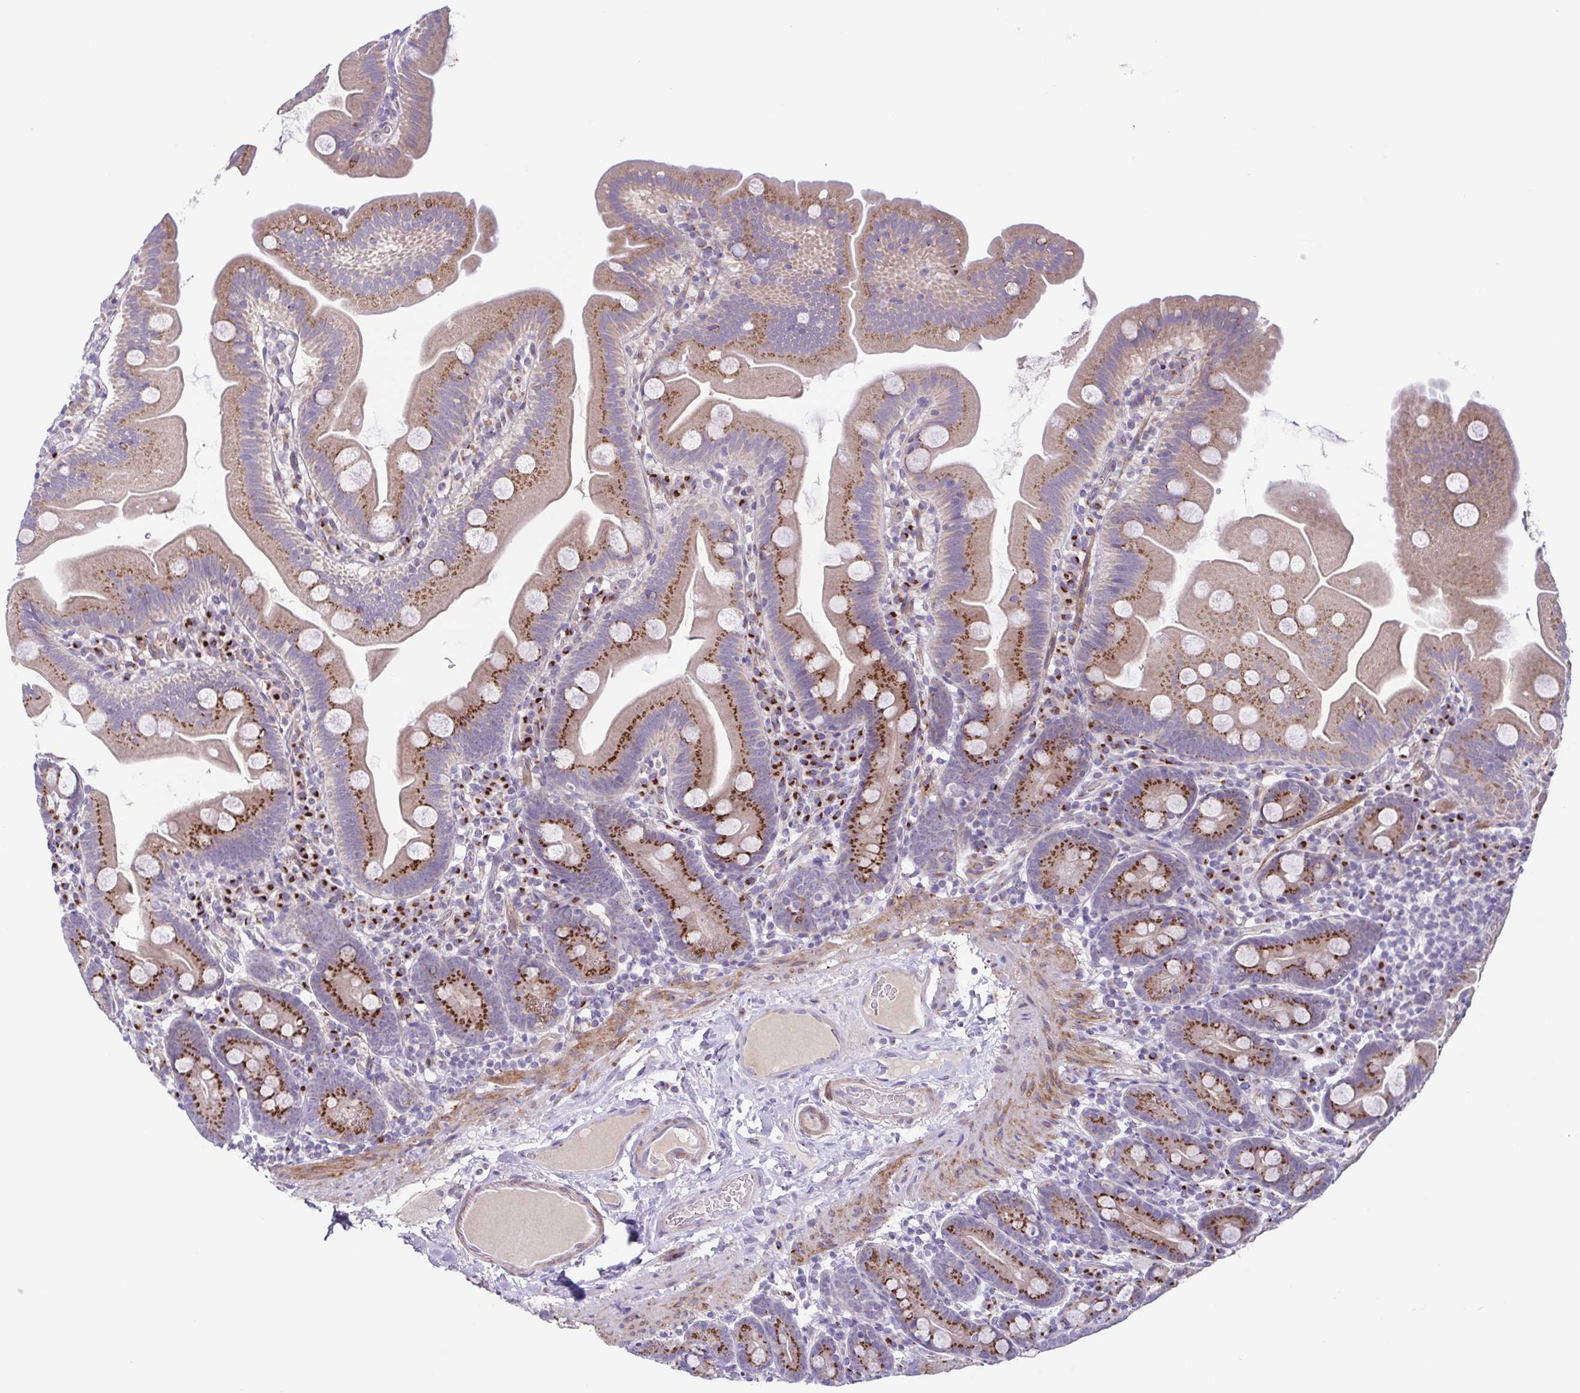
{"staining": {"intensity": "strong", "quantity": ">75%", "location": "cytoplasmic/membranous"}, "tissue": "small intestine", "cell_type": "Glandular cells", "image_type": "normal", "snomed": [{"axis": "morphology", "description": "Normal tissue, NOS"}, {"axis": "topography", "description": "Small intestine"}], "caption": "A high-resolution image shows IHC staining of benign small intestine, which demonstrates strong cytoplasmic/membranous positivity in approximately >75% of glandular cells.", "gene": "COL17A1", "patient": {"sex": "female", "age": 68}}